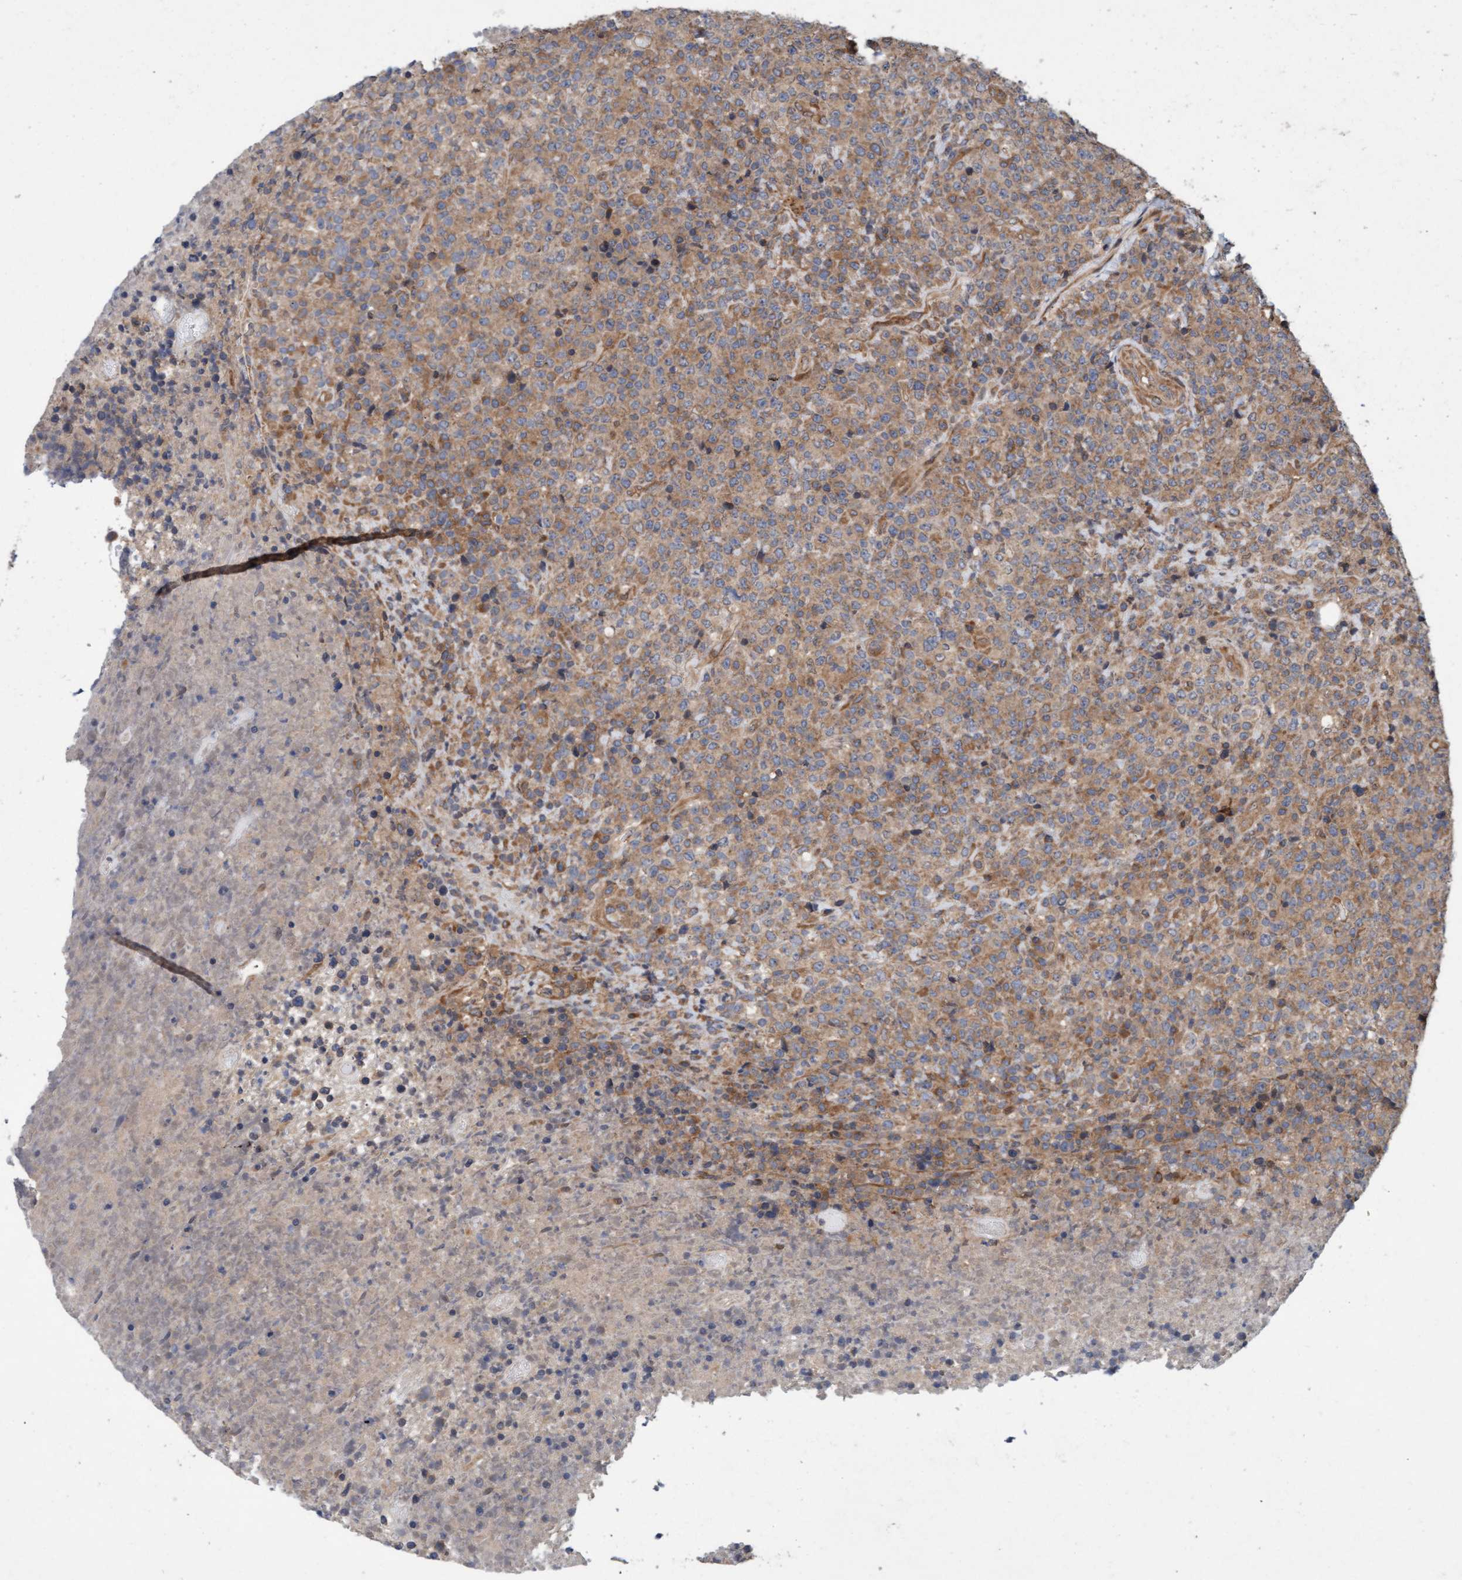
{"staining": {"intensity": "moderate", "quantity": ">75%", "location": "cytoplasmic/membranous"}, "tissue": "lymphoma", "cell_type": "Tumor cells", "image_type": "cancer", "snomed": [{"axis": "morphology", "description": "Malignant lymphoma, non-Hodgkin's type, High grade"}, {"axis": "topography", "description": "Lymph node"}], "caption": "Protein expression analysis of malignant lymphoma, non-Hodgkin's type (high-grade) reveals moderate cytoplasmic/membranous positivity in about >75% of tumor cells. (IHC, brightfield microscopy, high magnification).", "gene": "MLXIP", "patient": {"sex": "male", "age": 13}}